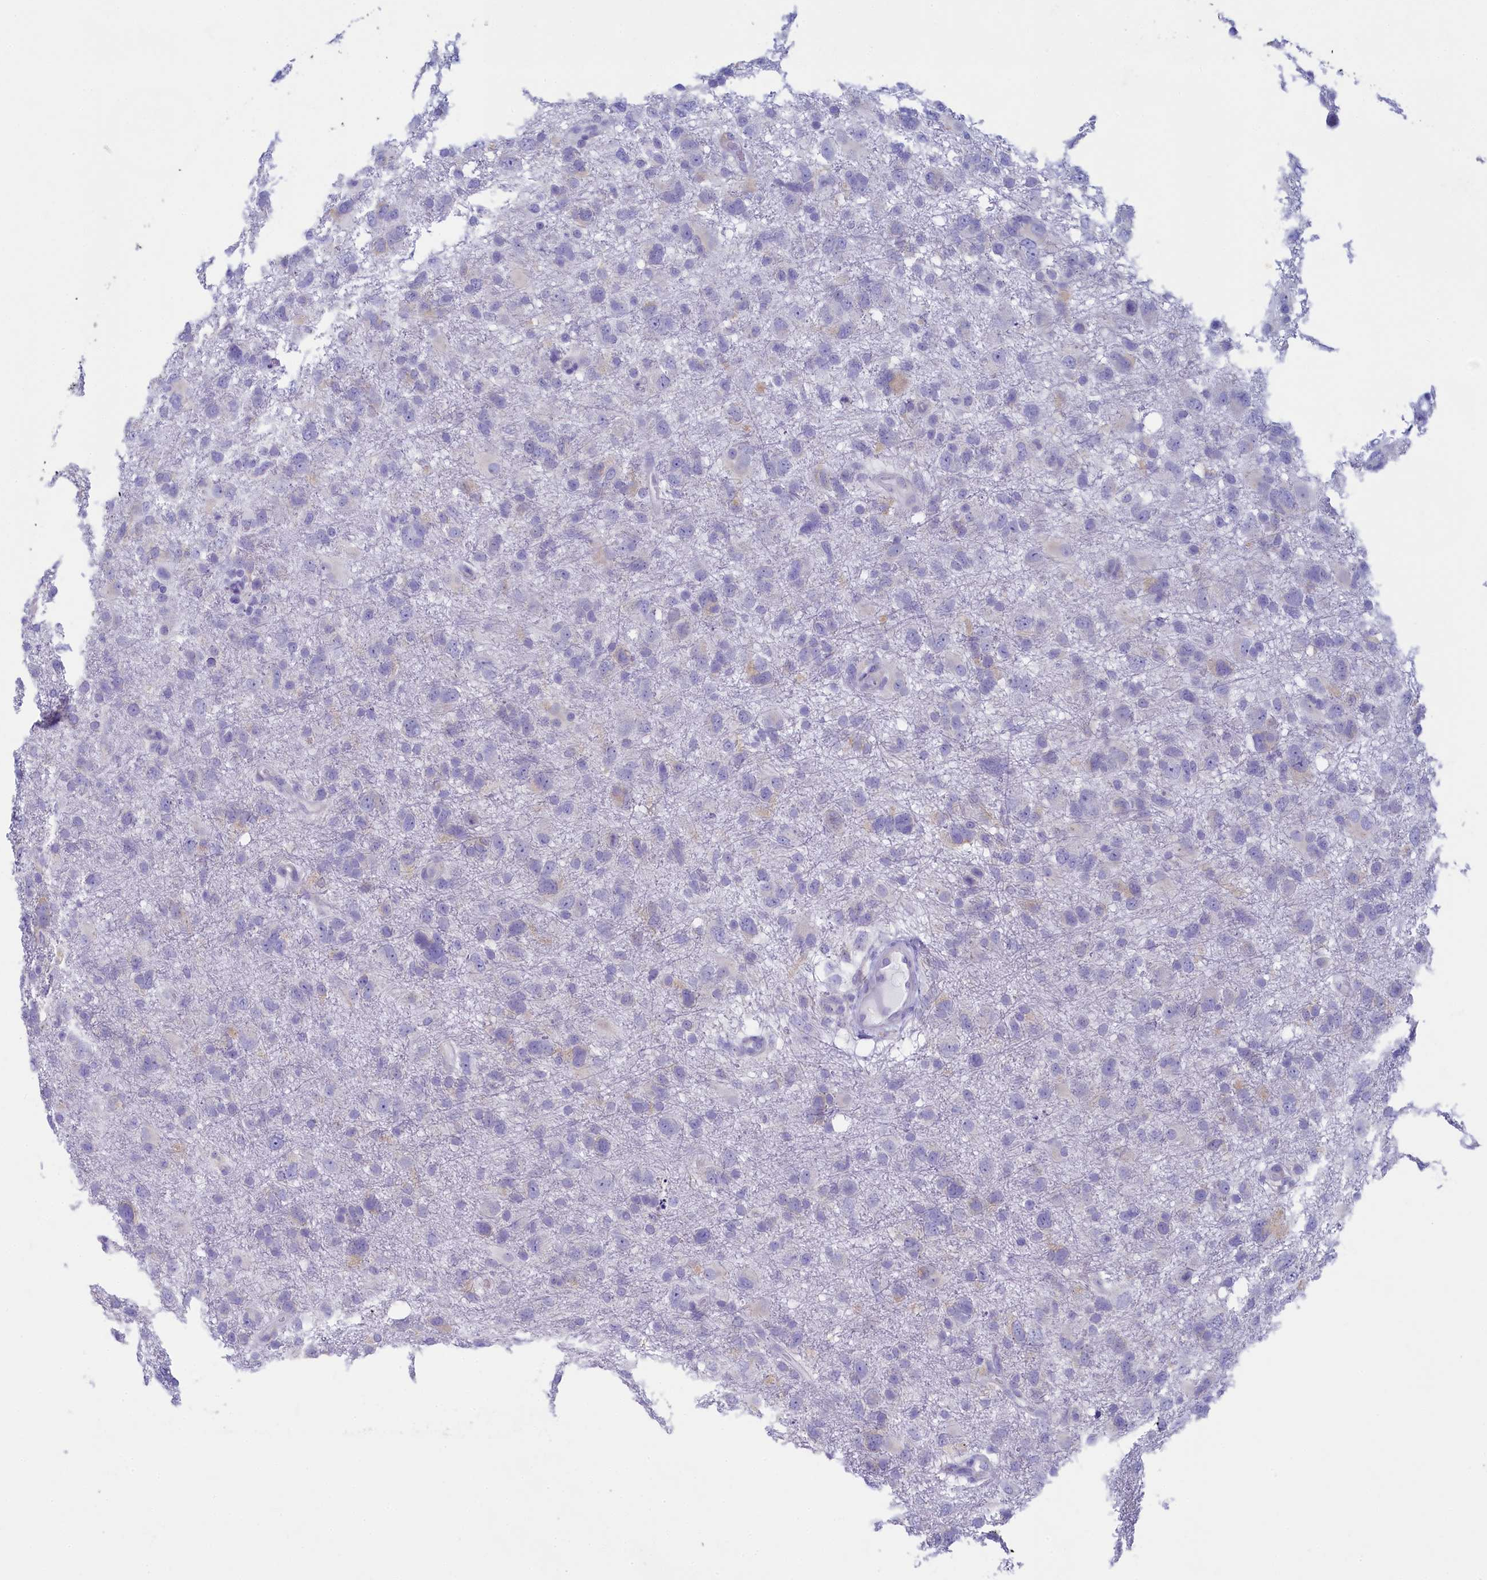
{"staining": {"intensity": "negative", "quantity": "none", "location": "none"}, "tissue": "glioma", "cell_type": "Tumor cells", "image_type": "cancer", "snomed": [{"axis": "morphology", "description": "Glioma, malignant, High grade"}, {"axis": "topography", "description": "Brain"}], "caption": "Malignant high-grade glioma was stained to show a protein in brown. There is no significant staining in tumor cells. (Brightfield microscopy of DAB (3,3'-diaminobenzidine) immunohistochemistry (IHC) at high magnification).", "gene": "SKA3", "patient": {"sex": "male", "age": 61}}